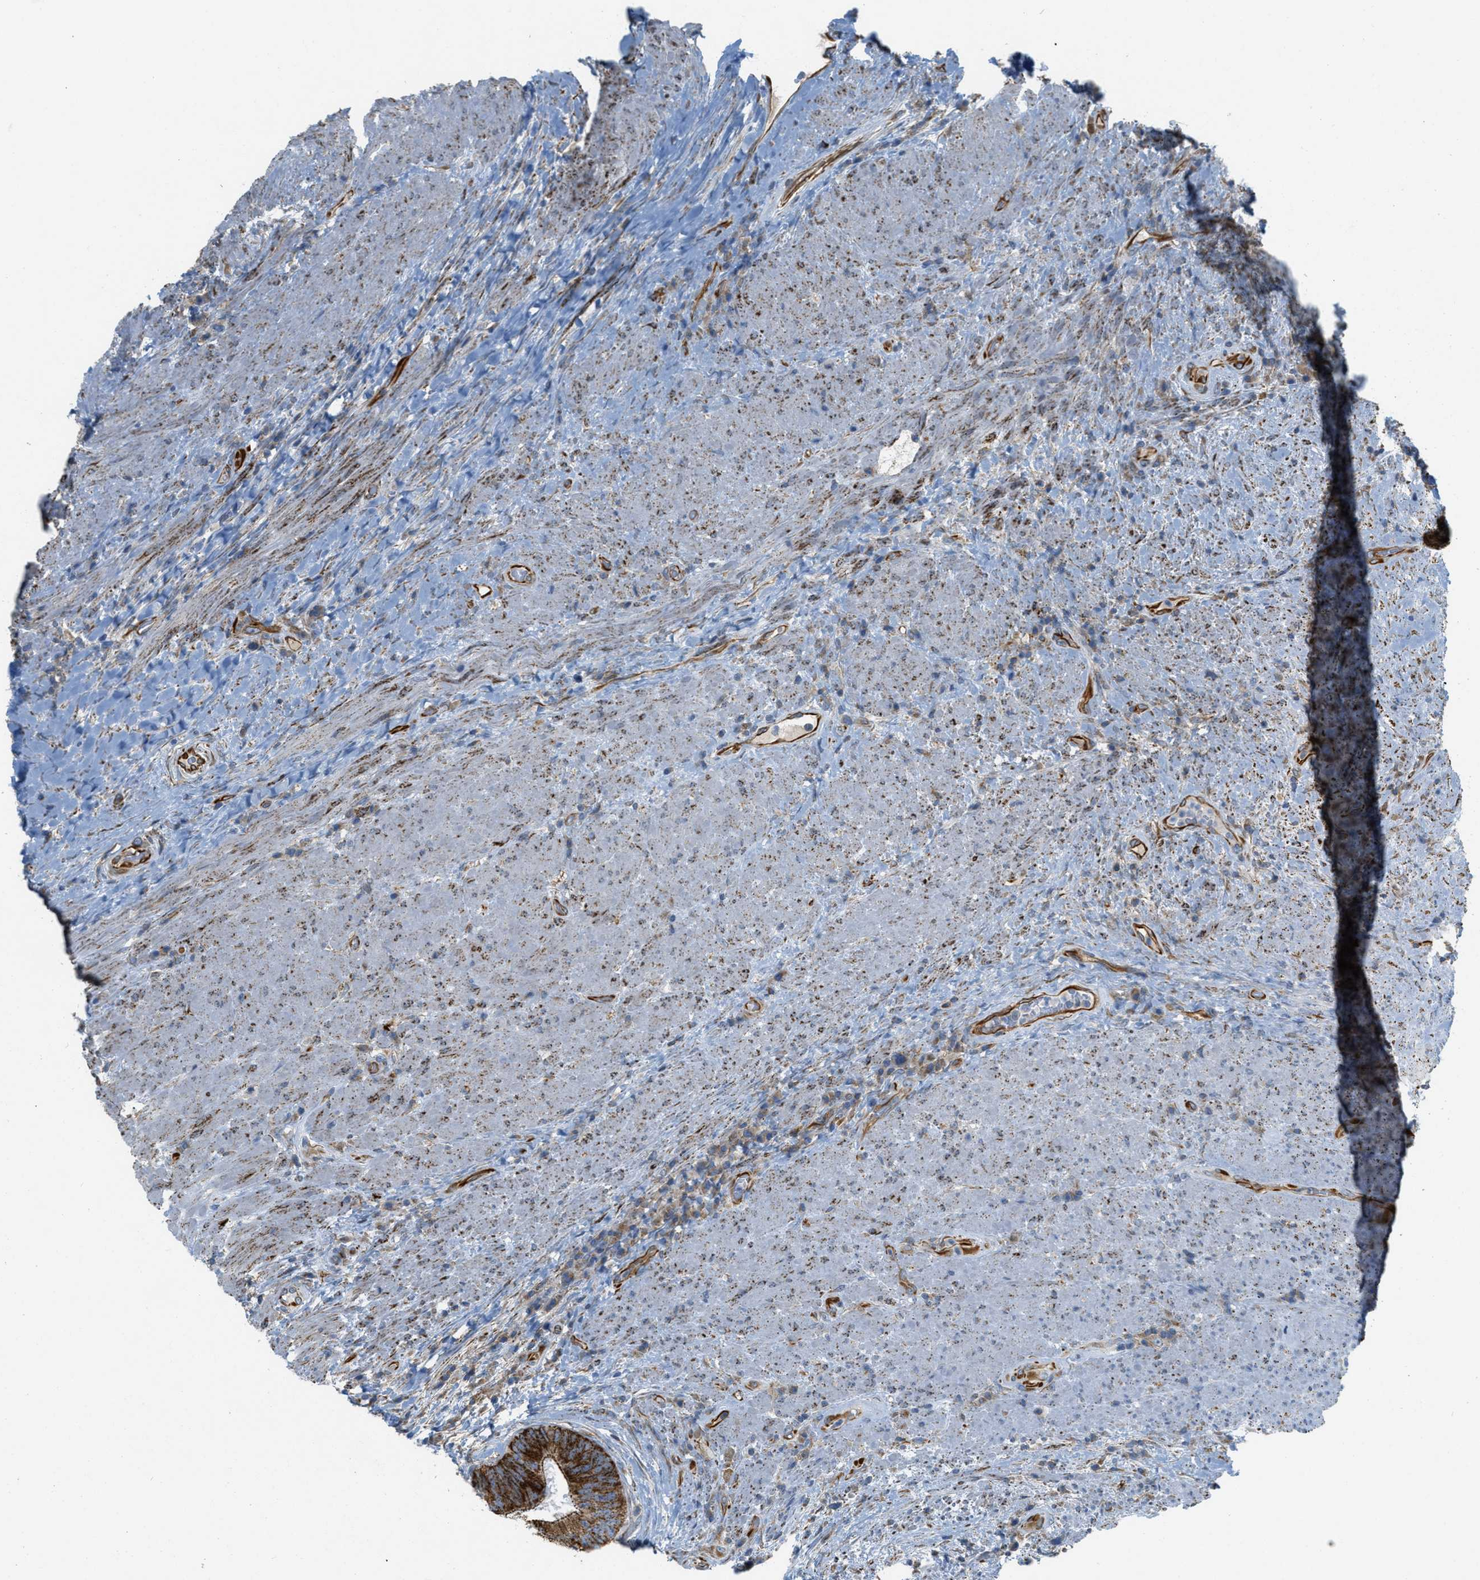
{"staining": {"intensity": "strong", "quantity": ">75%", "location": "cytoplasmic/membranous"}, "tissue": "colorectal cancer", "cell_type": "Tumor cells", "image_type": "cancer", "snomed": [{"axis": "morphology", "description": "Adenocarcinoma, NOS"}, {"axis": "topography", "description": "Rectum"}], "caption": "DAB (3,3'-diaminobenzidine) immunohistochemical staining of colorectal cancer displays strong cytoplasmic/membranous protein staining in approximately >75% of tumor cells.", "gene": "BTN3A1", "patient": {"sex": "male", "age": 72}}